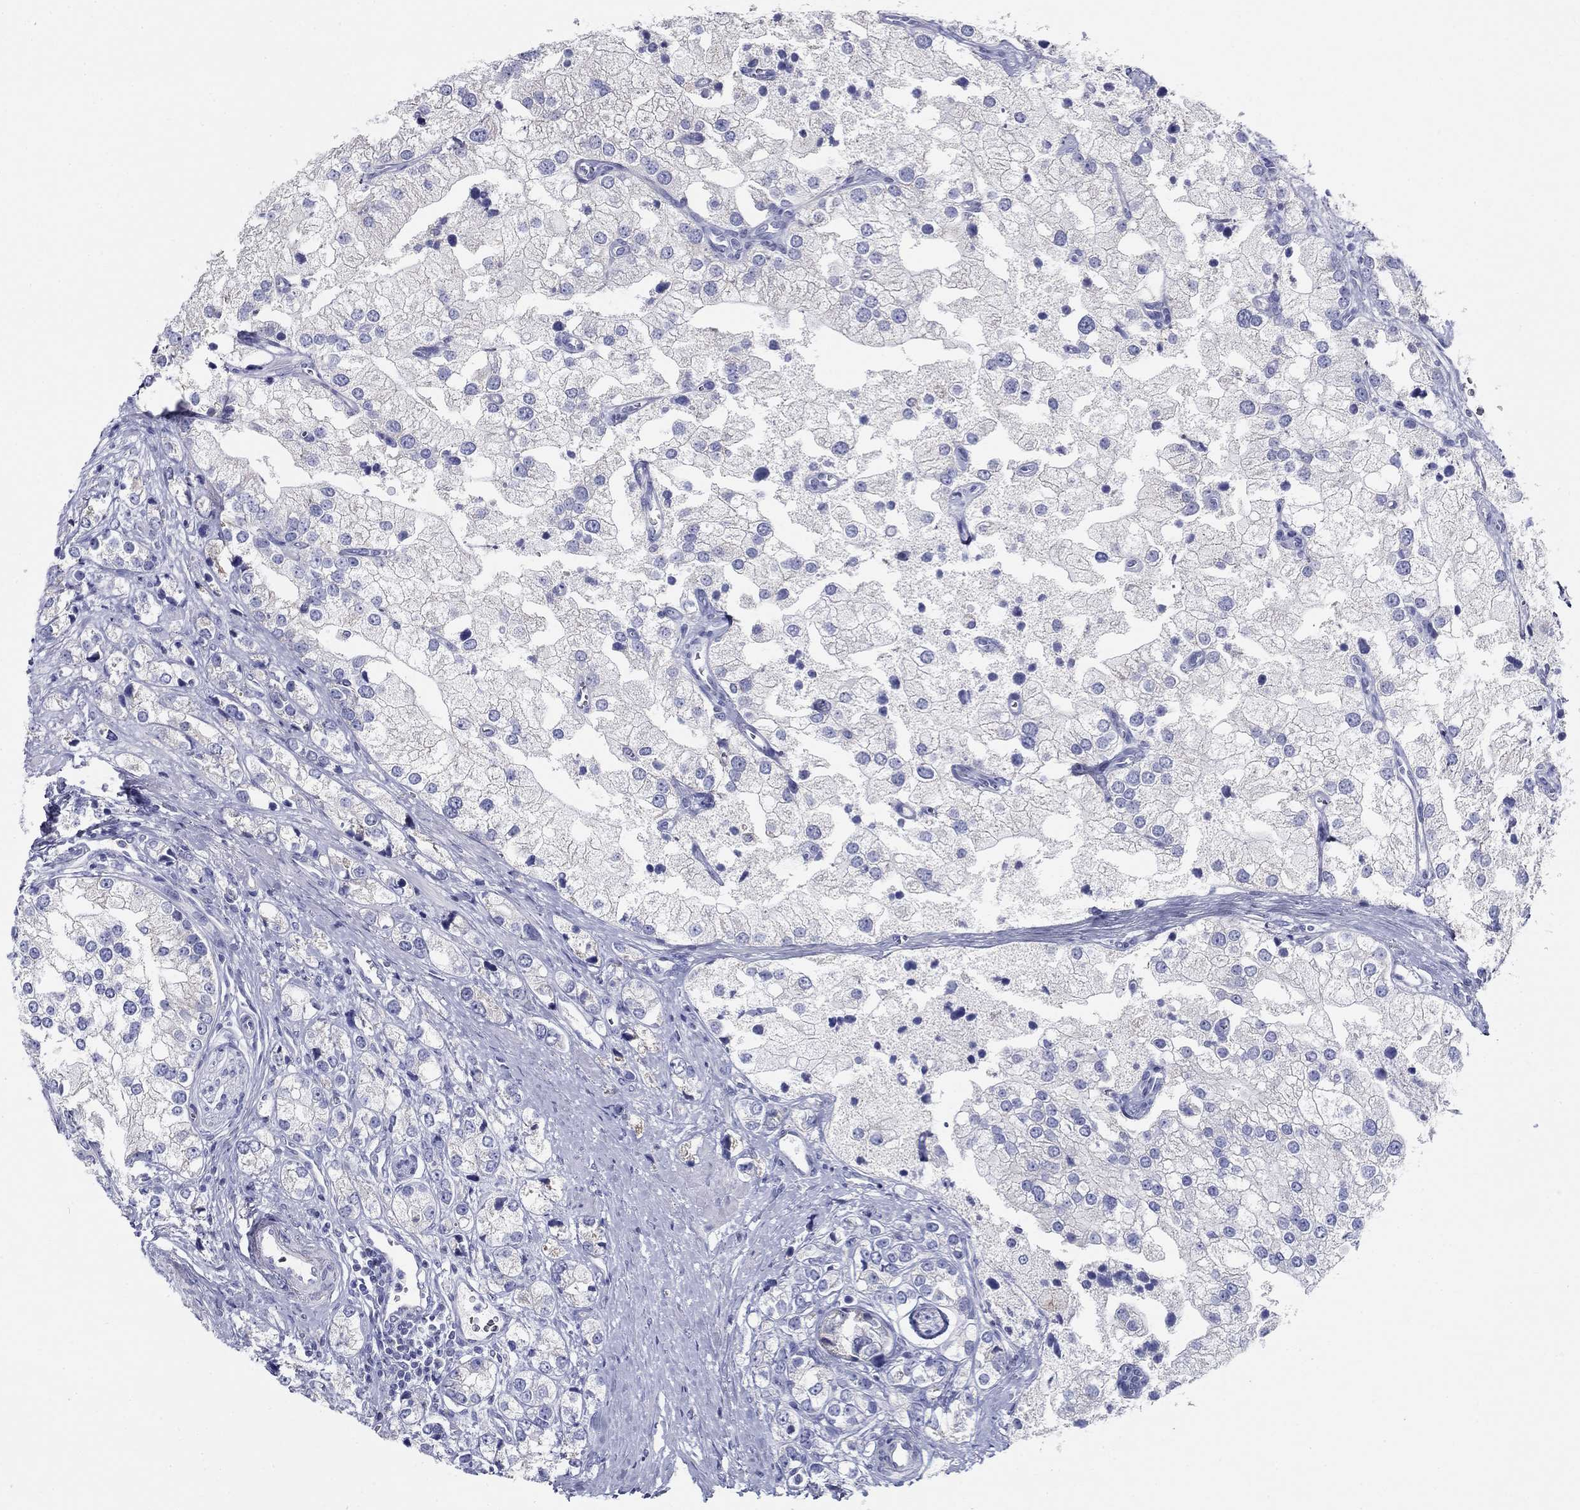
{"staining": {"intensity": "negative", "quantity": "none", "location": "none"}, "tissue": "prostate cancer", "cell_type": "Tumor cells", "image_type": "cancer", "snomed": [{"axis": "morphology", "description": "Adenocarcinoma, NOS"}, {"axis": "topography", "description": "Prostate and seminal vesicle, NOS"}, {"axis": "topography", "description": "Prostate"}], "caption": "This is an IHC histopathology image of human prostate cancer. There is no positivity in tumor cells.", "gene": "UPB1", "patient": {"sex": "male", "age": 79}}